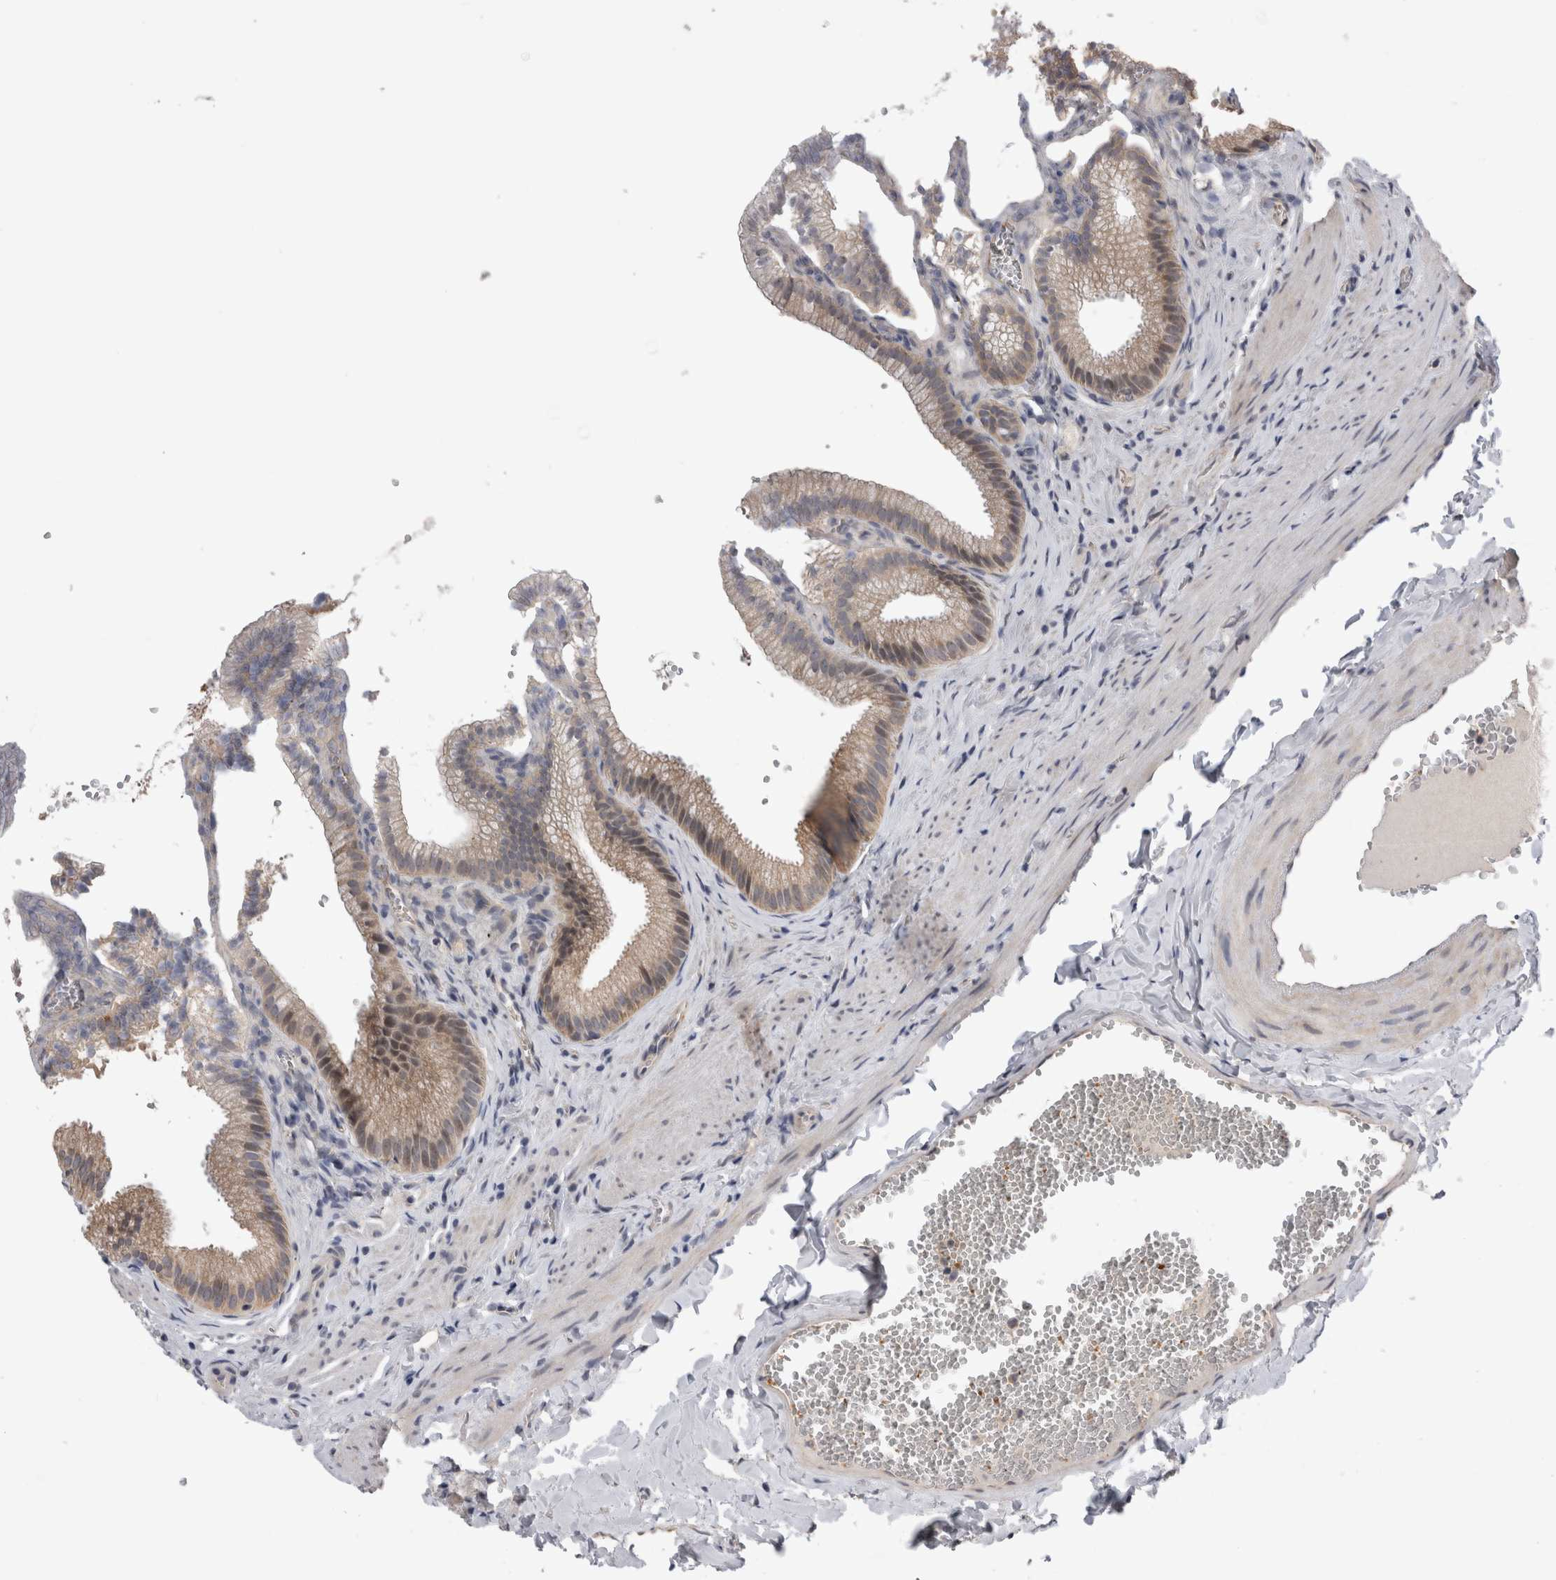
{"staining": {"intensity": "moderate", "quantity": "25%-75%", "location": "cytoplasmic/membranous"}, "tissue": "gallbladder", "cell_type": "Glandular cells", "image_type": "normal", "snomed": [{"axis": "morphology", "description": "Normal tissue, NOS"}, {"axis": "topography", "description": "Gallbladder"}], "caption": "Glandular cells reveal medium levels of moderate cytoplasmic/membranous positivity in about 25%-75% of cells in benign gallbladder. Nuclei are stained in blue.", "gene": "ARHGAP29", "patient": {"sex": "male", "age": 38}}